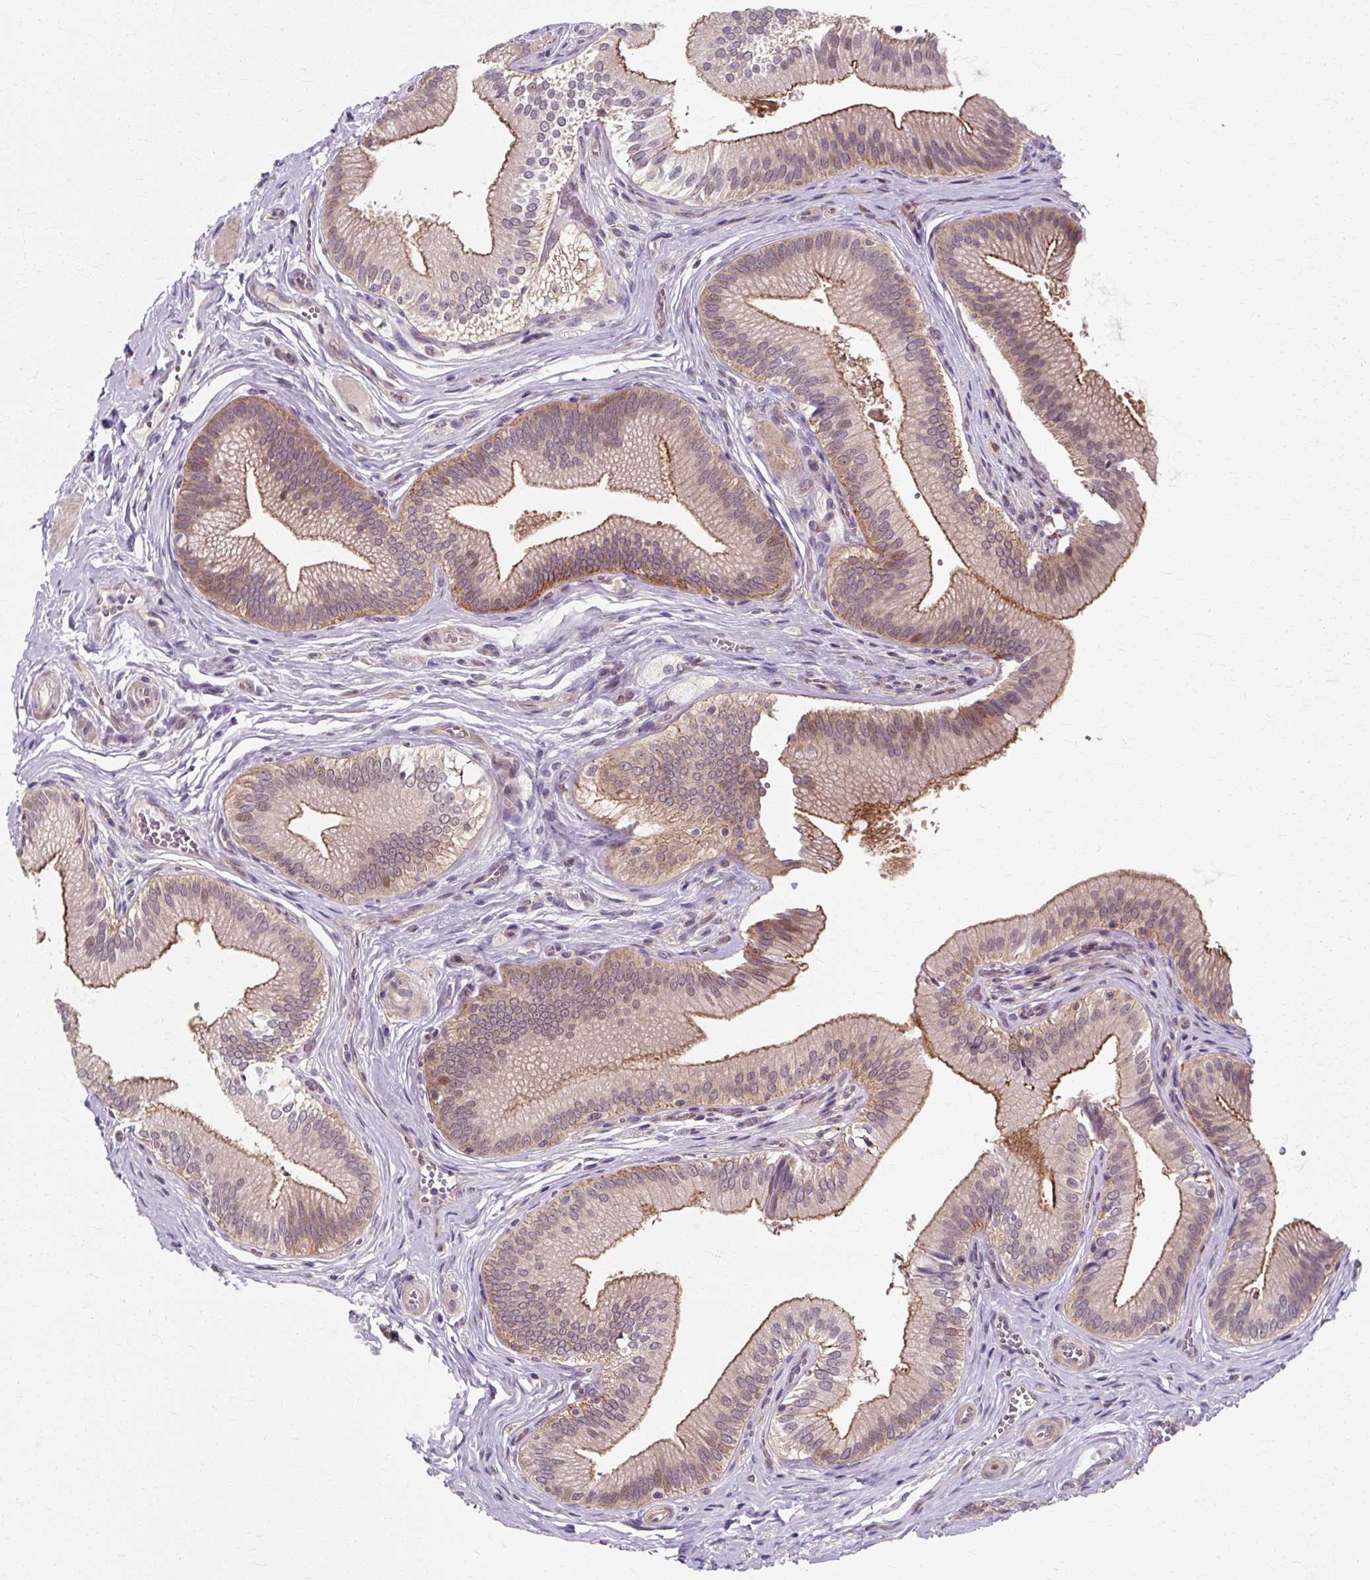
{"staining": {"intensity": "moderate", "quantity": "25%-75%", "location": "cytoplasmic/membranous,nuclear"}, "tissue": "gallbladder", "cell_type": "Glandular cells", "image_type": "normal", "snomed": [{"axis": "morphology", "description": "Normal tissue, NOS"}, {"axis": "topography", "description": "Gallbladder"}], "caption": "Moderate cytoplasmic/membranous,nuclear staining for a protein is identified in about 25%-75% of glandular cells of benign gallbladder using IHC.", "gene": "ZNF555", "patient": {"sex": "male", "age": 17}}